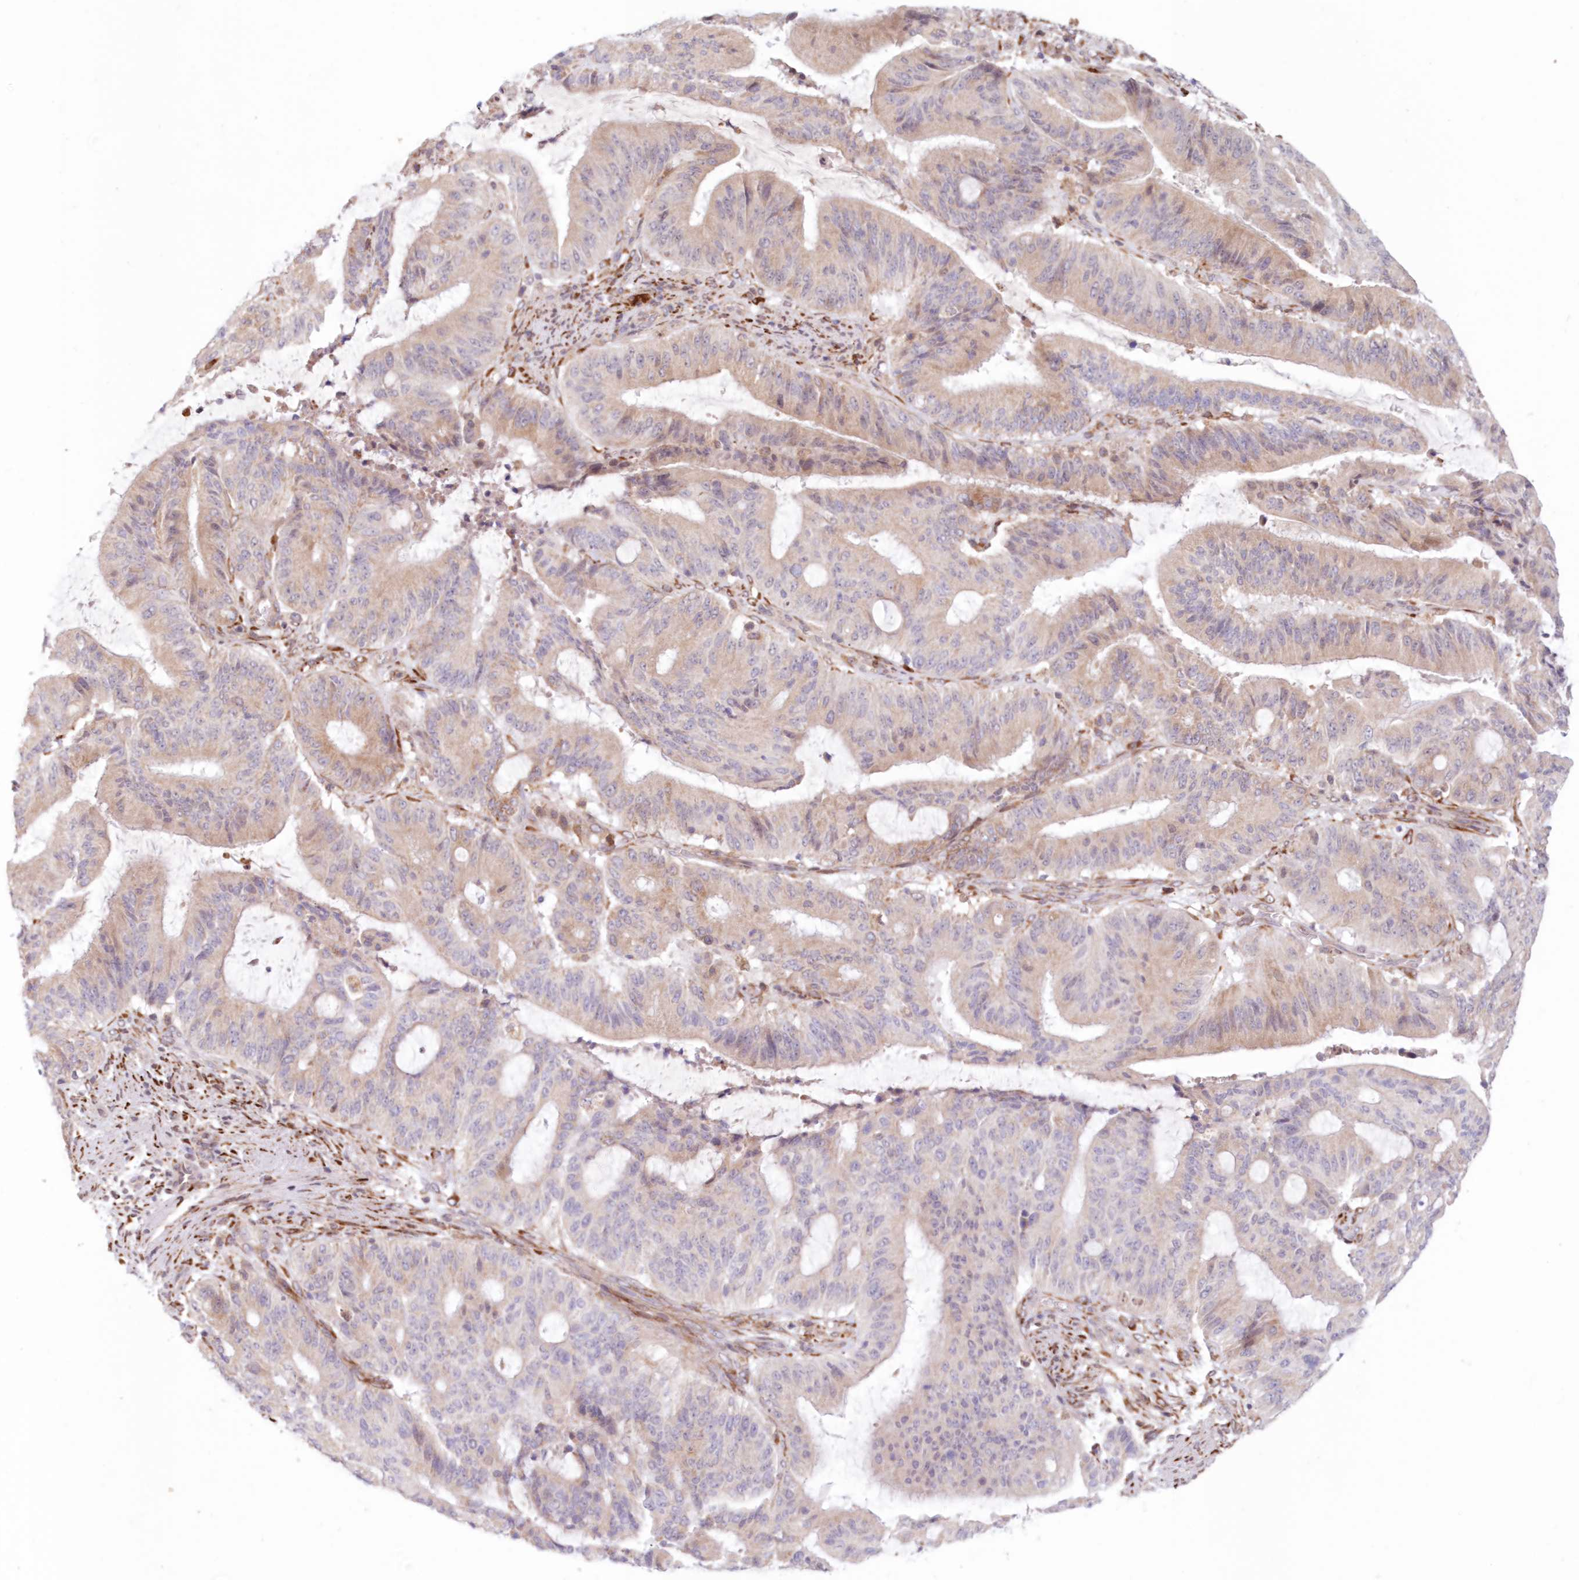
{"staining": {"intensity": "weak", "quantity": "<25%", "location": "cytoplasmic/membranous"}, "tissue": "liver cancer", "cell_type": "Tumor cells", "image_type": "cancer", "snomed": [{"axis": "morphology", "description": "Normal tissue, NOS"}, {"axis": "morphology", "description": "Cholangiocarcinoma"}, {"axis": "topography", "description": "Liver"}, {"axis": "topography", "description": "Peripheral nerve tissue"}], "caption": "Cholangiocarcinoma (liver) stained for a protein using immunohistochemistry displays no staining tumor cells.", "gene": "PCYOX1L", "patient": {"sex": "female", "age": 73}}